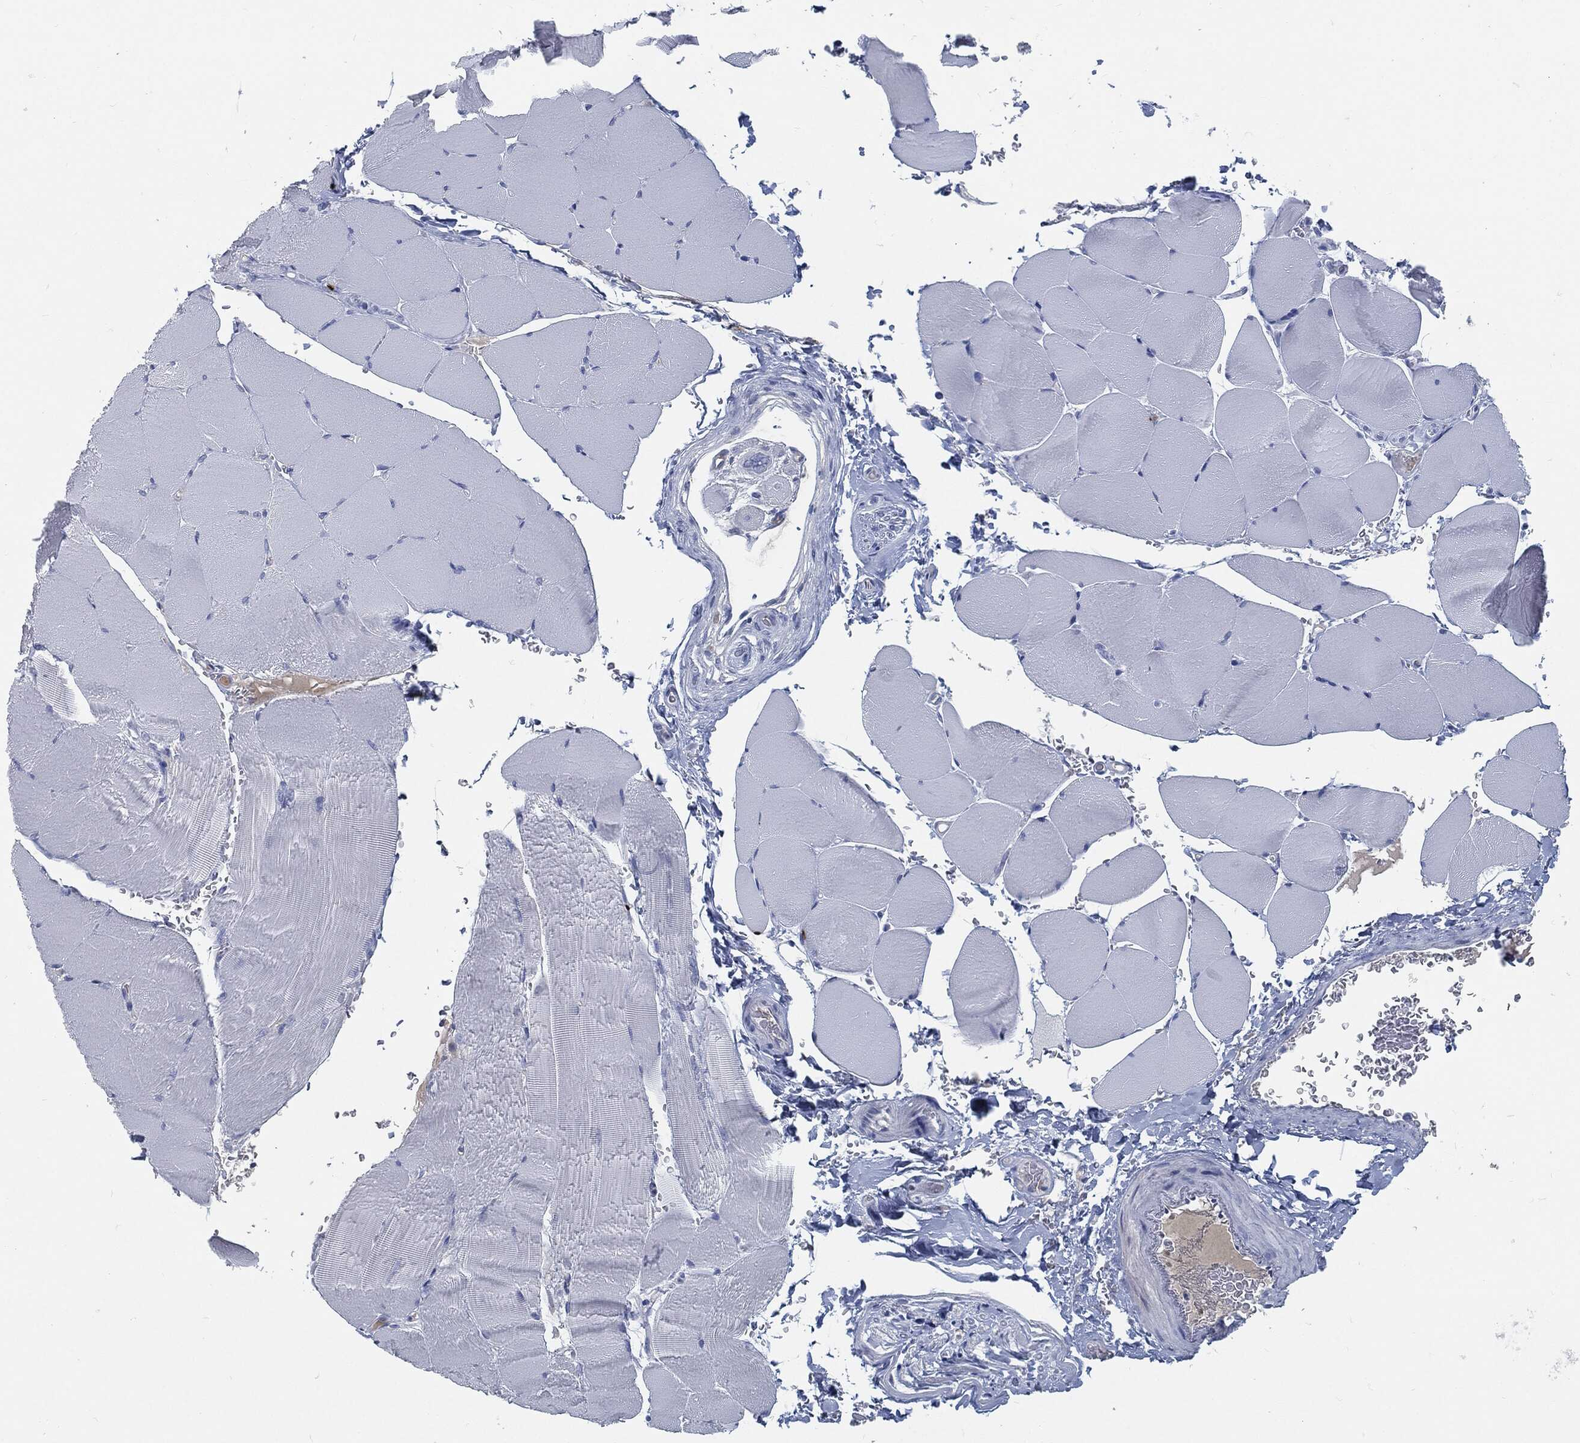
{"staining": {"intensity": "negative", "quantity": "none", "location": "none"}, "tissue": "skeletal muscle", "cell_type": "Myocytes", "image_type": "normal", "snomed": [{"axis": "morphology", "description": "Normal tissue, NOS"}, {"axis": "topography", "description": "Skeletal muscle"}], "caption": "There is no significant positivity in myocytes of skeletal muscle. (Stains: DAB (3,3'-diaminobenzidine) immunohistochemistry with hematoxylin counter stain, Microscopy: brightfield microscopy at high magnification).", "gene": "MST1", "patient": {"sex": "female", "age": 37}}